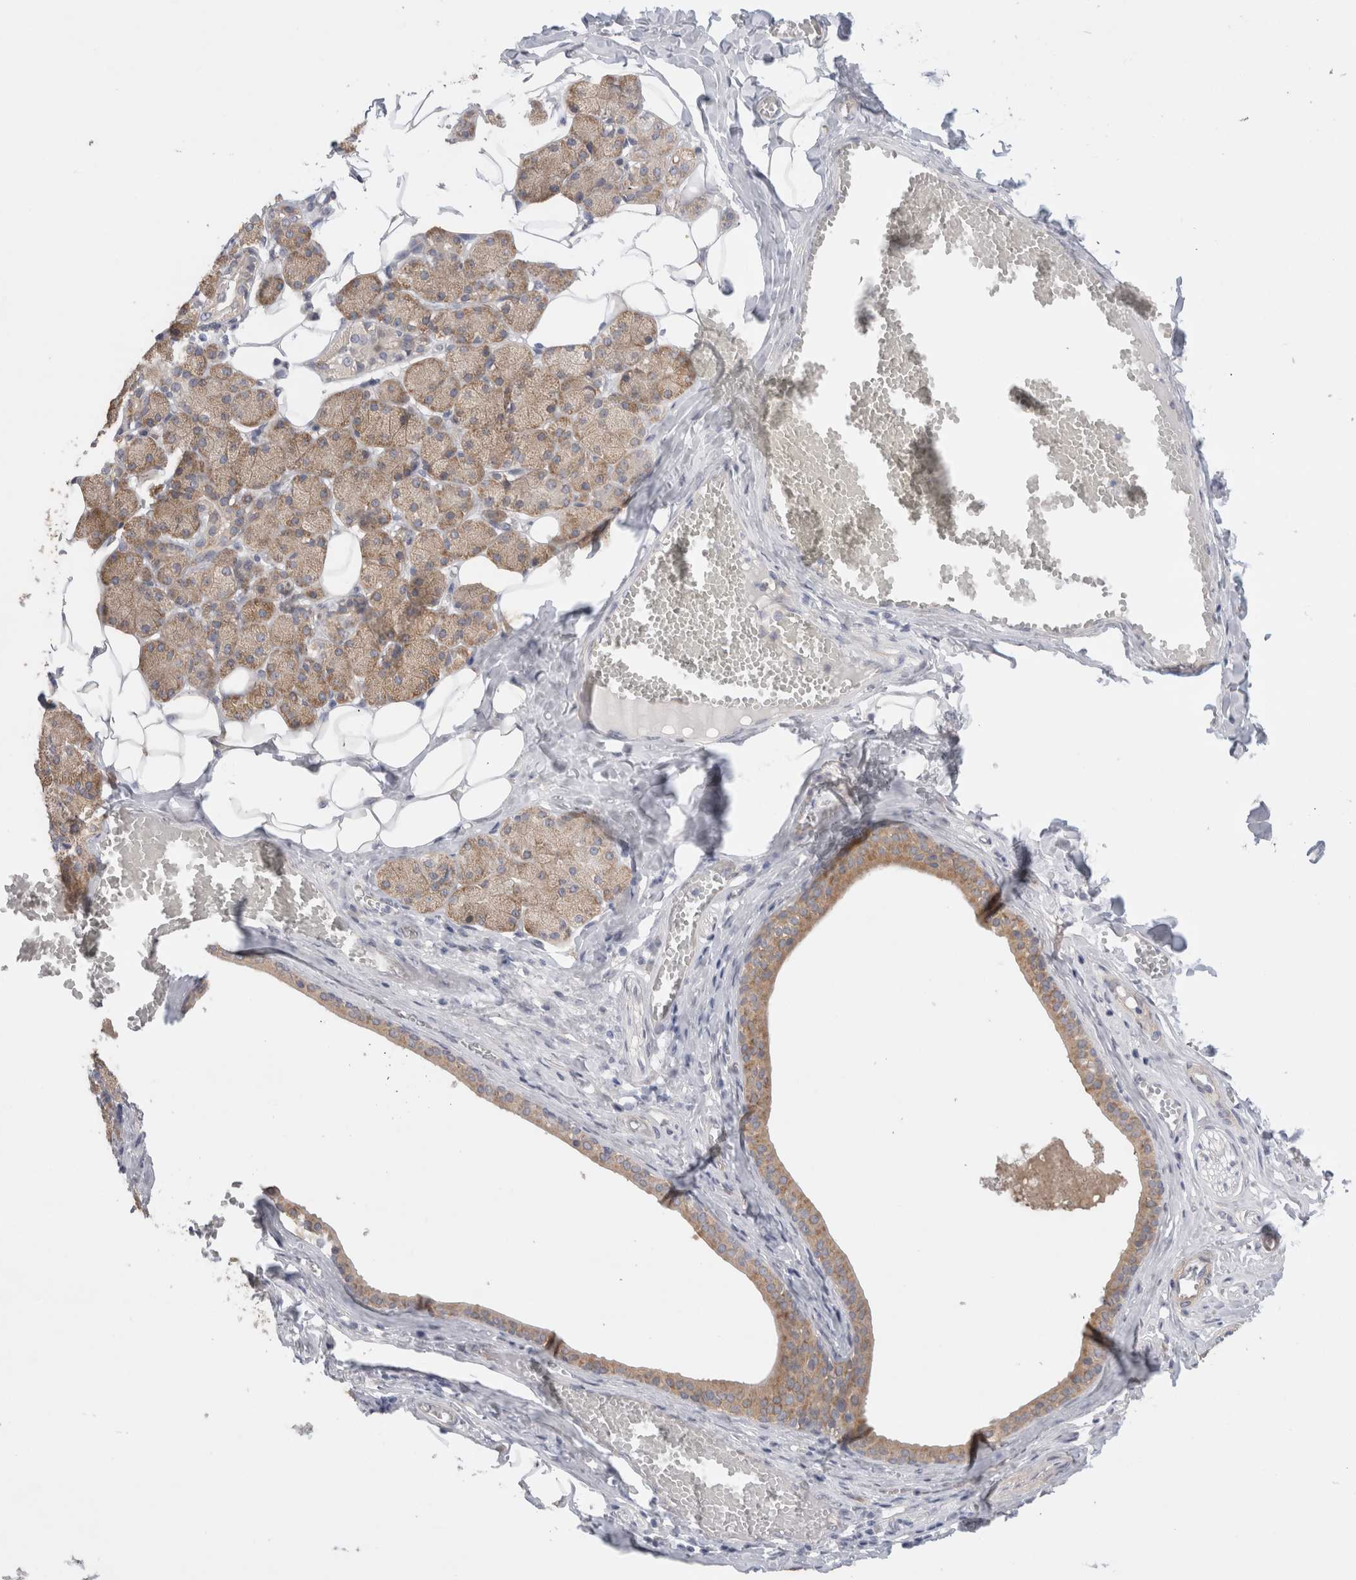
{"staining": {"intensity": "moderate", "quantity": "<25%", "location": "cytoplasmic/membranous"}, "tissue": "salivary gland", "cell_type": "Glandular cells", "image_type": "normal", "snomed": [{"axis": "morphology", "description": "Normal tissue, NOS"}, {"axis": "topography", "description": "Salivary gland"}], "caption": "An image showing moderate cytoplasmic/membranous staining in approximately <25% of glandular cells in benign salivary gland, as visualized by brown immunohistochemical staining.", "gene": "WIPF2", "patient": {"sex": "female", "age": 33}}